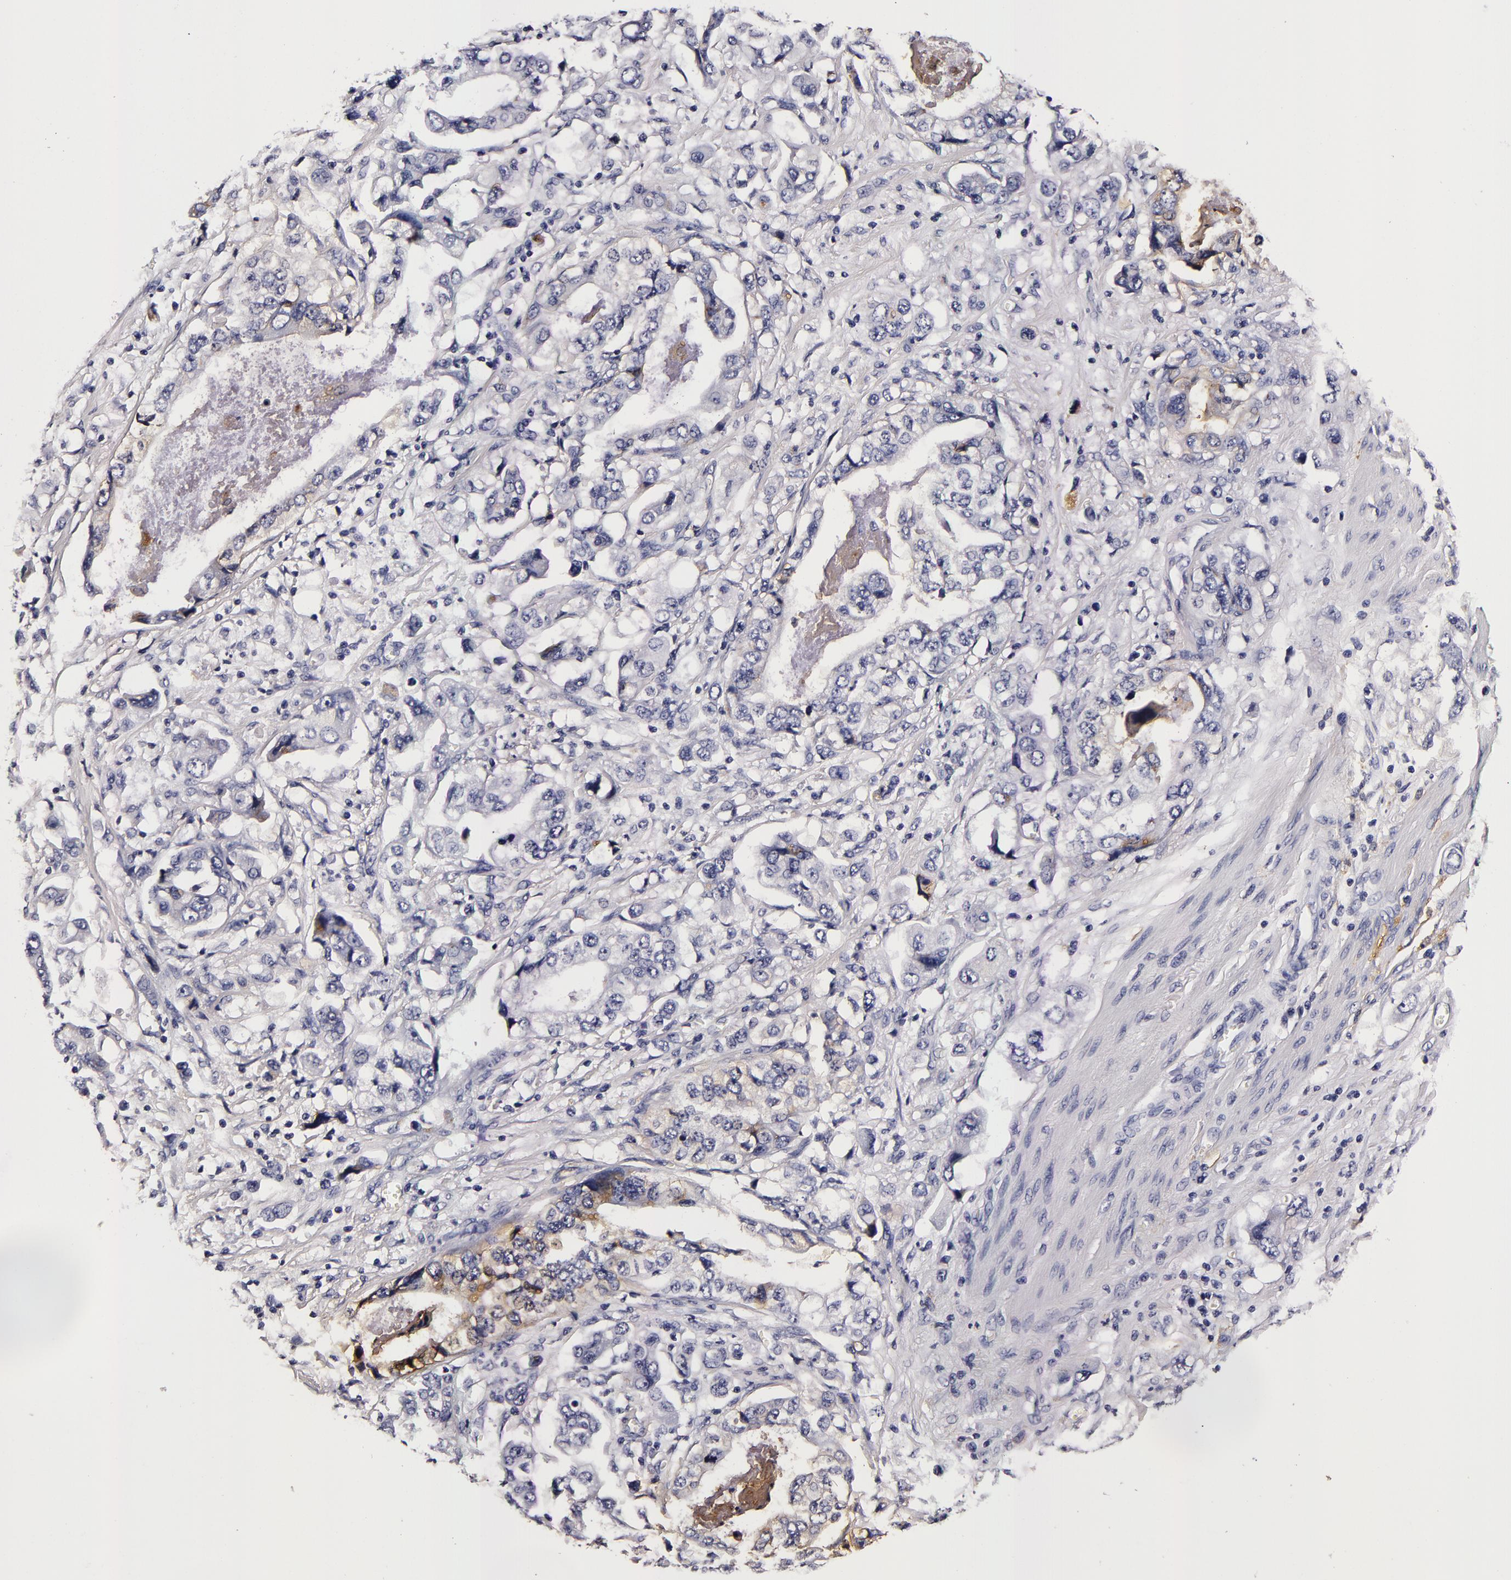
{"staining": {"intensity": "negative", "quantity": "none", "location": "none"}, "tissue": "stomach cancer", "cell_type": "Tumor cells", "image_type": "cancer", "snomed": [{"axis": "morphology", "description": "Adenocarcinoma, NOS"}, {"axis": "topography", "description": "Pancreas"}, {"axis": "topography", "description": "Stomach, upper"}], "caption": "Image shows no protein expression in tumor cells of stomach cancer tissue.", "gene": "LGALS3BP", "patient": {"sex": "male", "age": 77}}